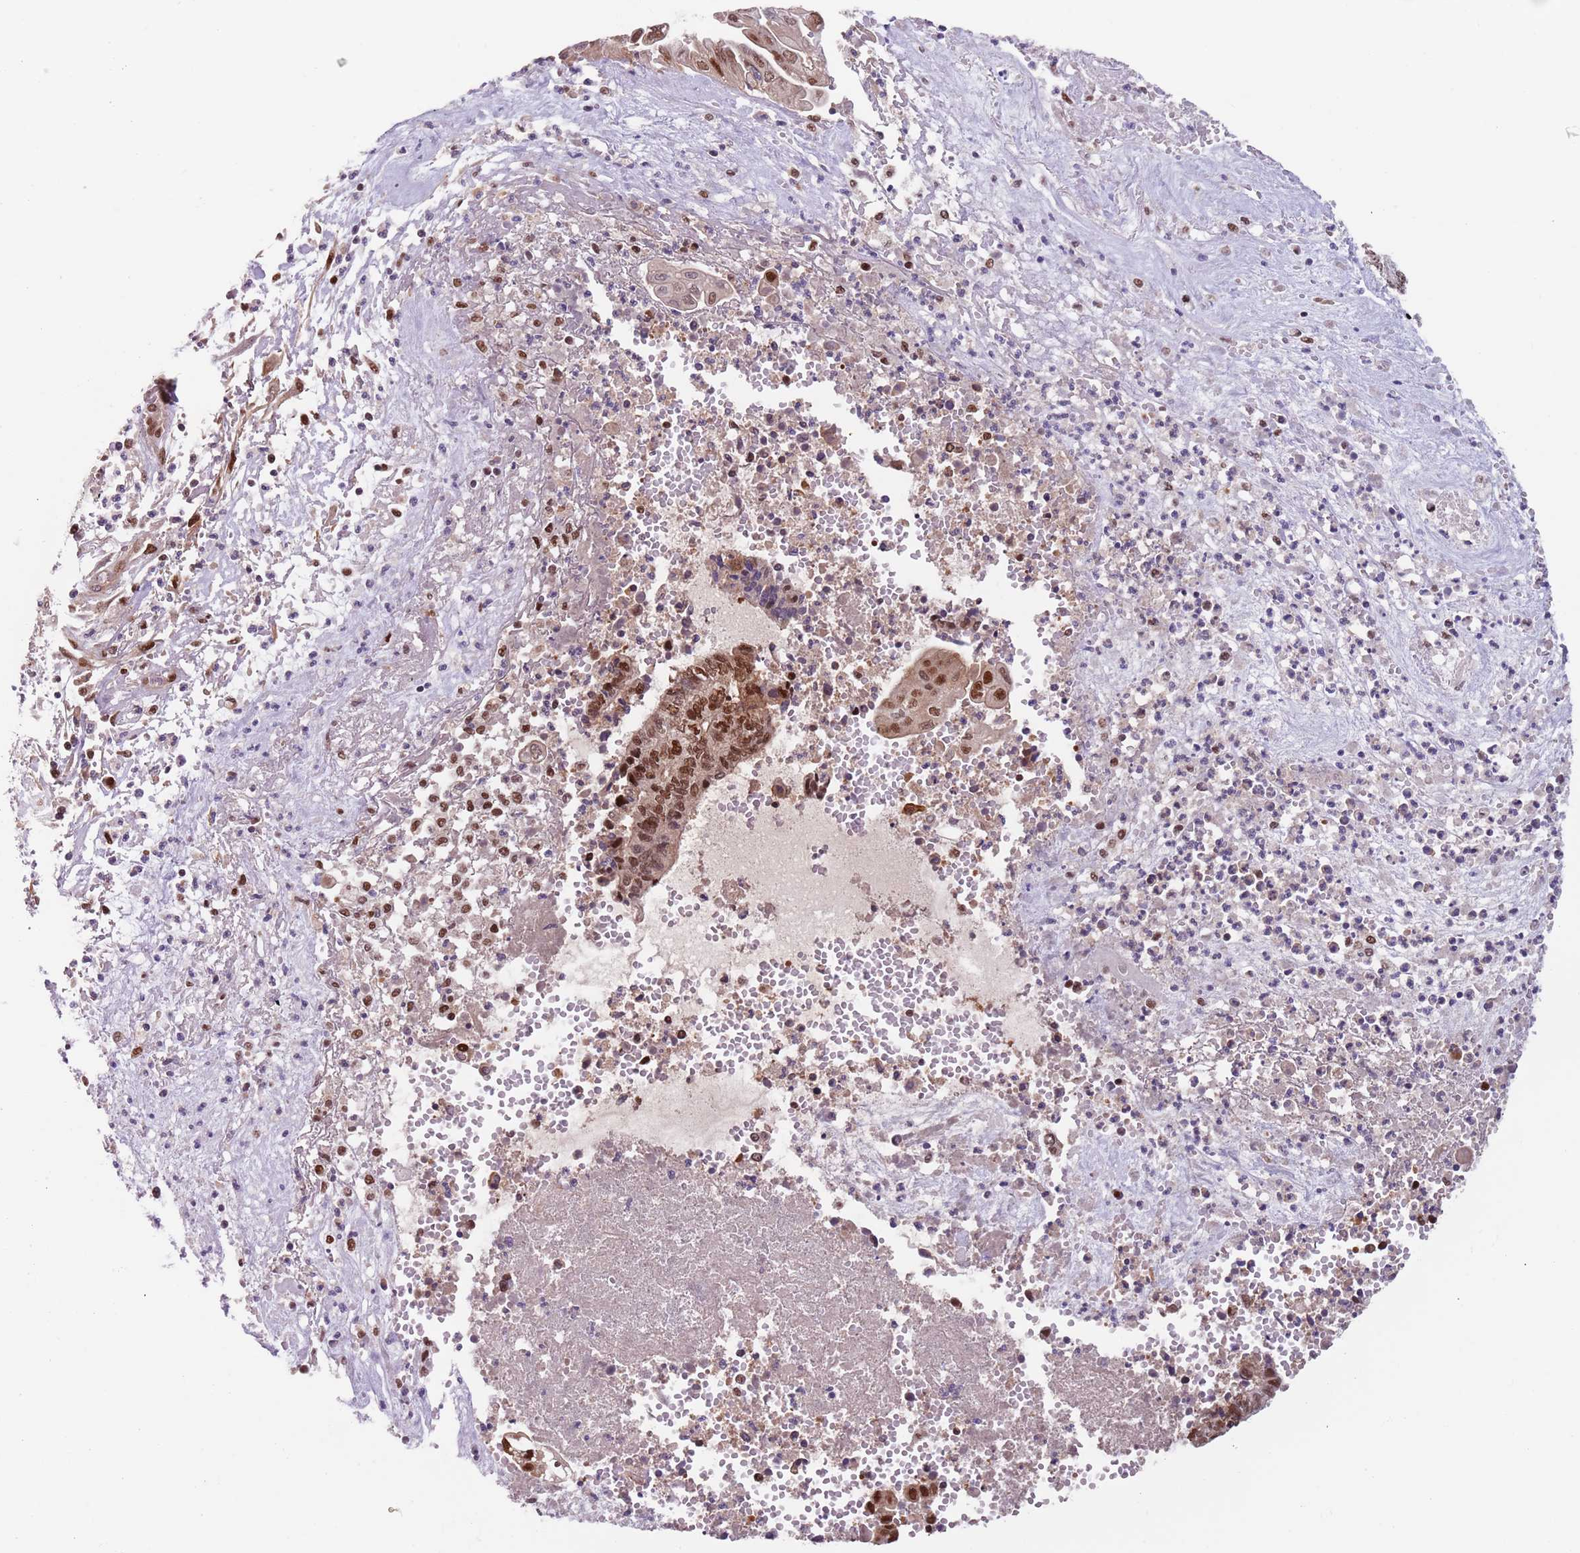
{"staining": {"intensity": "moderate", "quantity": ">75%", "location": "nuclear"}, "tissue": "endometrial cancer", "cell_type": "Tumor cells", "image_type": "cancer", "snomed": [{"axis": "morphology", "description": "Adenocarcinoma, NOS"}, {"axis": "topography", "description": "Uterus"}, {"axis": "topography", "description": "Endometrium"}], "caption": "Immunohistochemistry (IHC) histopathology image of neoplastic tissue: human adenocarcinoma (endometrial) stained using immunohistochemistry (IHC) exhibits medium levels of moderate protein expression localized specifically in the nuclear of tumor cells, appearing as a nuclear brown color.", "gene": "RMND5B", "patient": {"sex": "female", "age": 70}}